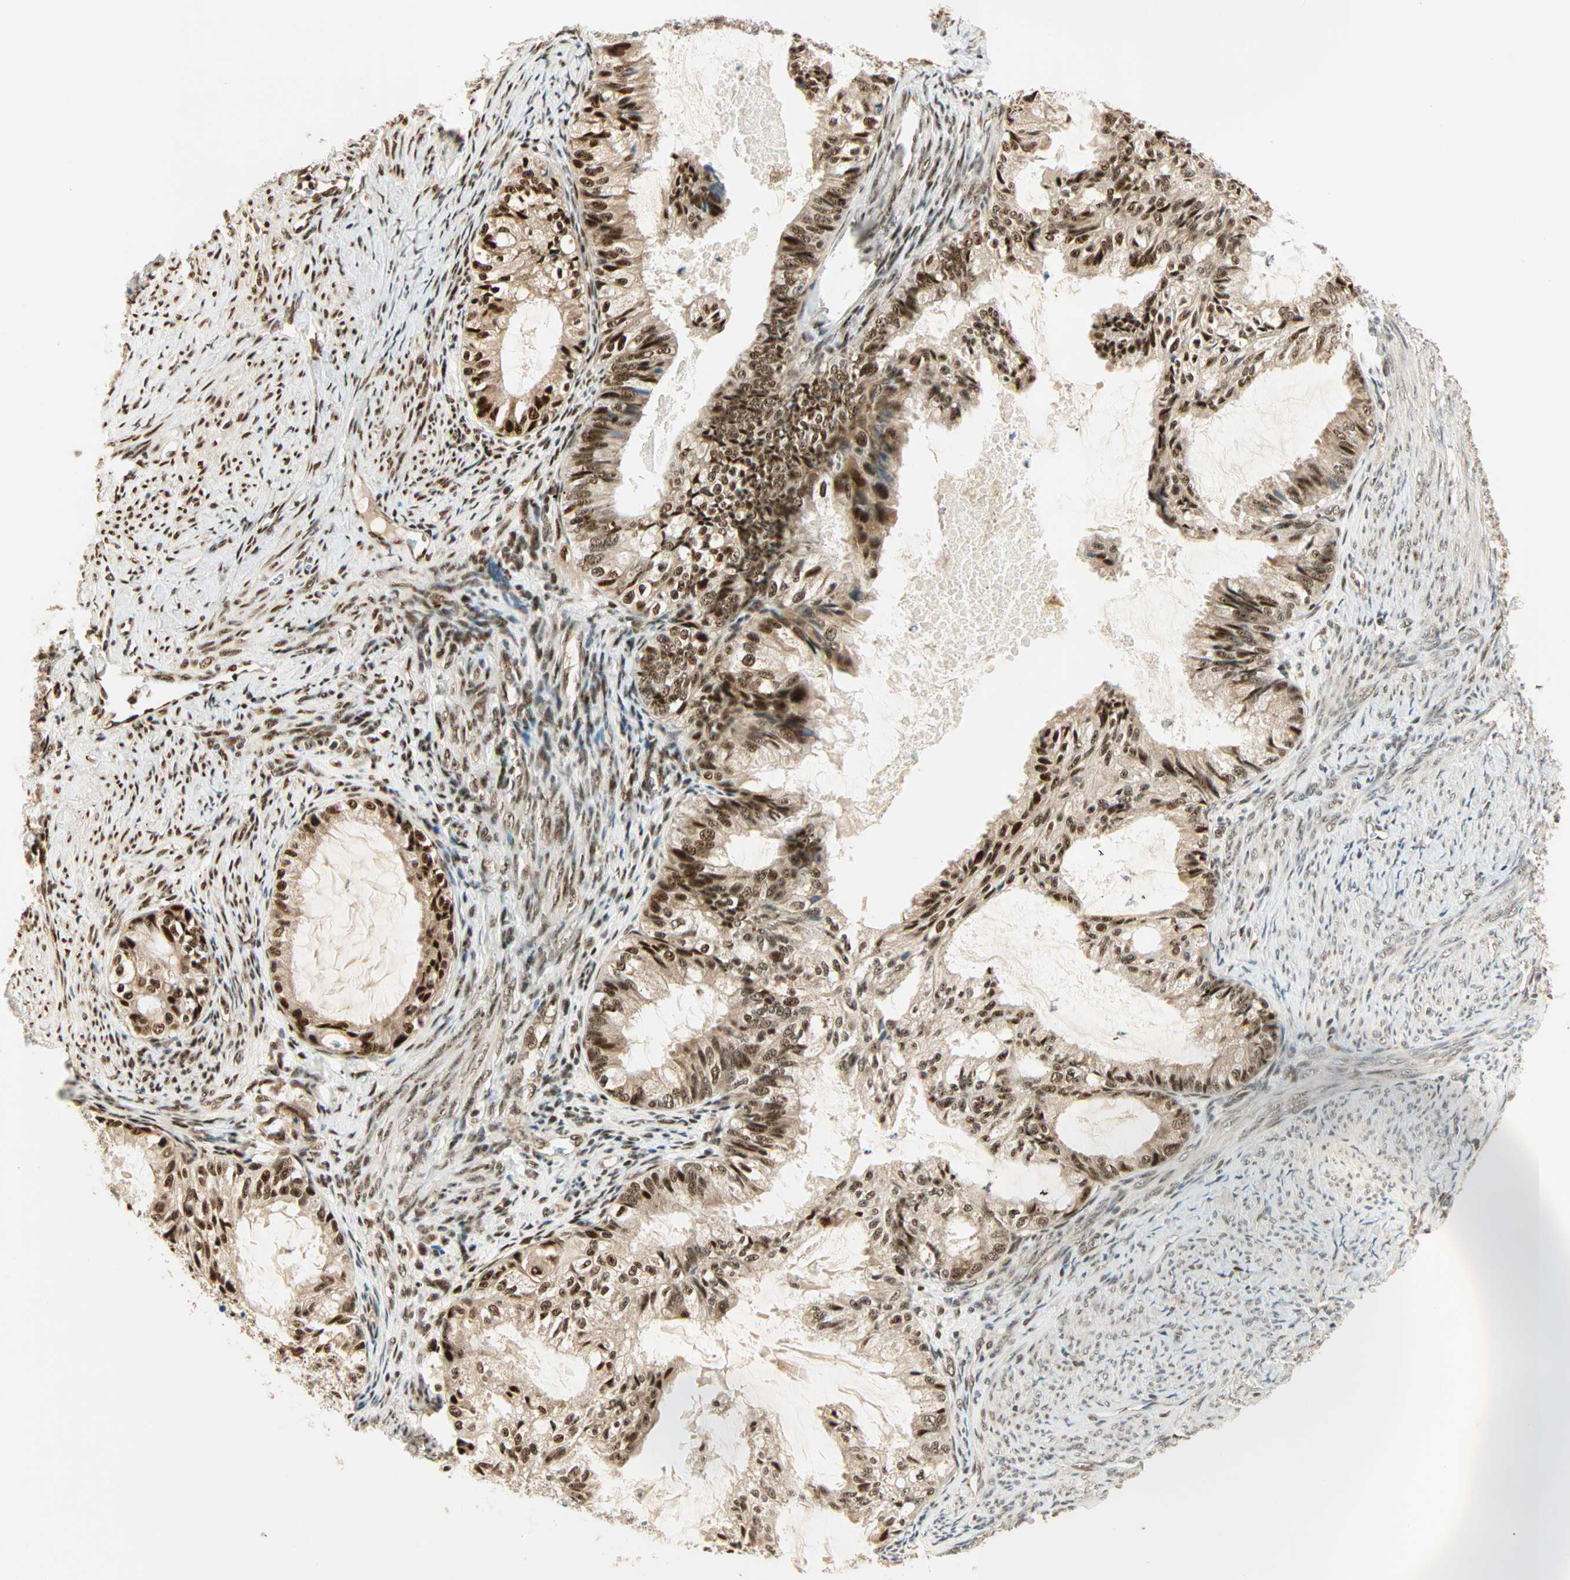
{"staining": {"intensity": "strong", "quantity": ">75%", "location": "cytoplasmic/membranous,nuclear"}, "tissue": "cervical cancer", "cell_type": "Tumor cells", "image_type": "cancer", "snomed": [{"axis": "morphology", "description": "Normal tissue, NOS"}, {"axis": "morphology", "description": "Adenocarcinoma, NOS"}, {"axis": "topography", "description": "Cervix"}, {"axis": "topography", "description": "Endometrium"}], "caption": "Immunohistochemistry (IHC) histopathology image of human adenocarcinoma (cervical) stained for a protein (brown), which demonstrates high levels of strong cytoplasmic/membranous and nuclear expression in about >75% of tumor cells.", "gene": "PNPLA6", "patient": {"sex": "female", "age": 86}}